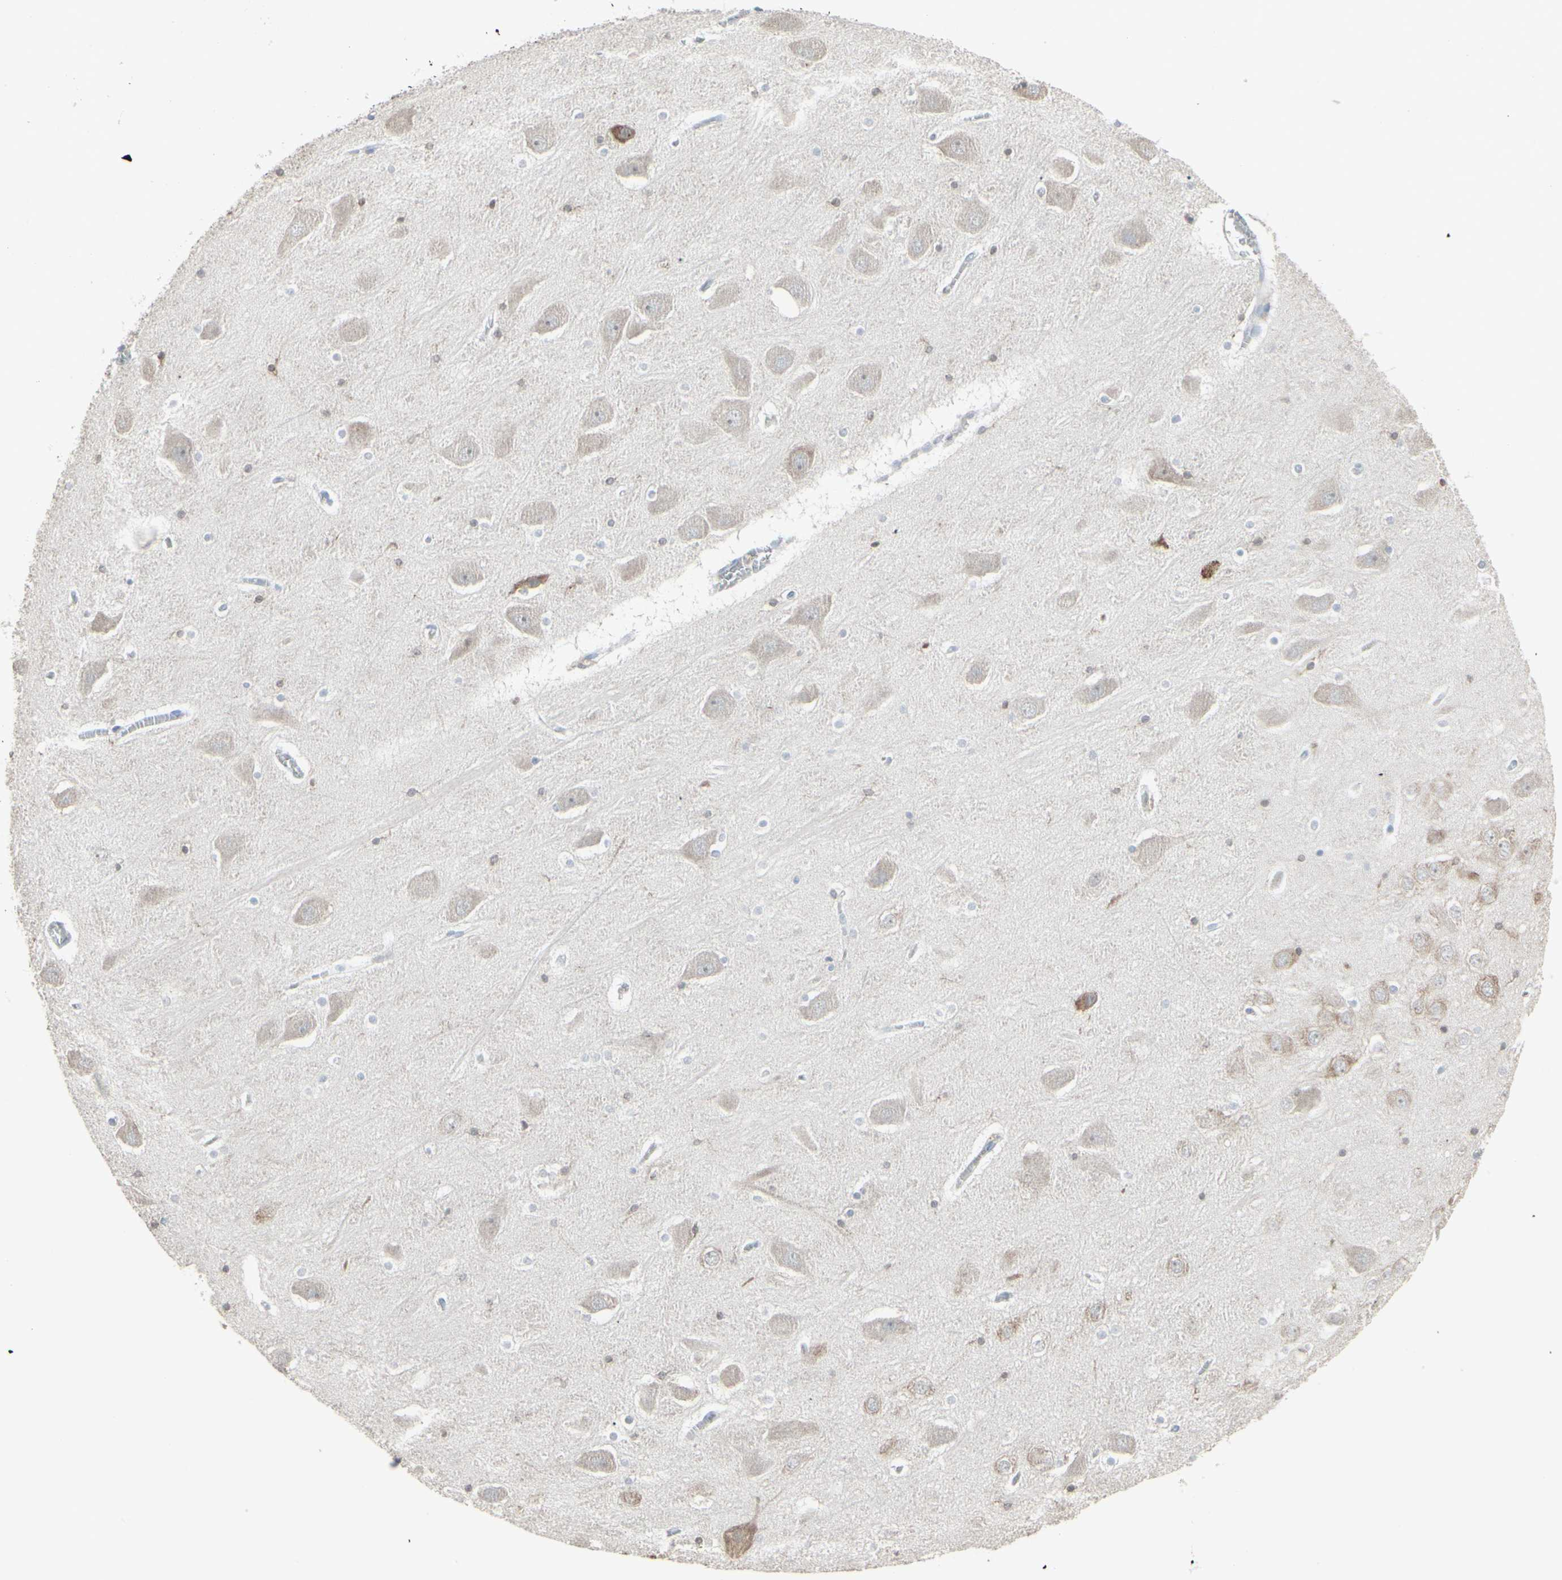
{"staining": {"intensity": "negative", "quantity": "none", "location": "none"}, "tissue": "hippocampus", "cell_type": "Glial cells", "image_type": "normal", "snomed": [{"axis": "morphology", "description": "Normal tissue, NOS"}, {"axis": "topography", "description": "Hippocampus"}], "caption": "High power microscopy micrograph of an immunohistochemistry (IHC) image of normal hippocampus, revealing no significant expression in glial cells.", "gene": "SAMSN1", "patient": {"sex": "male", "age": 45}}